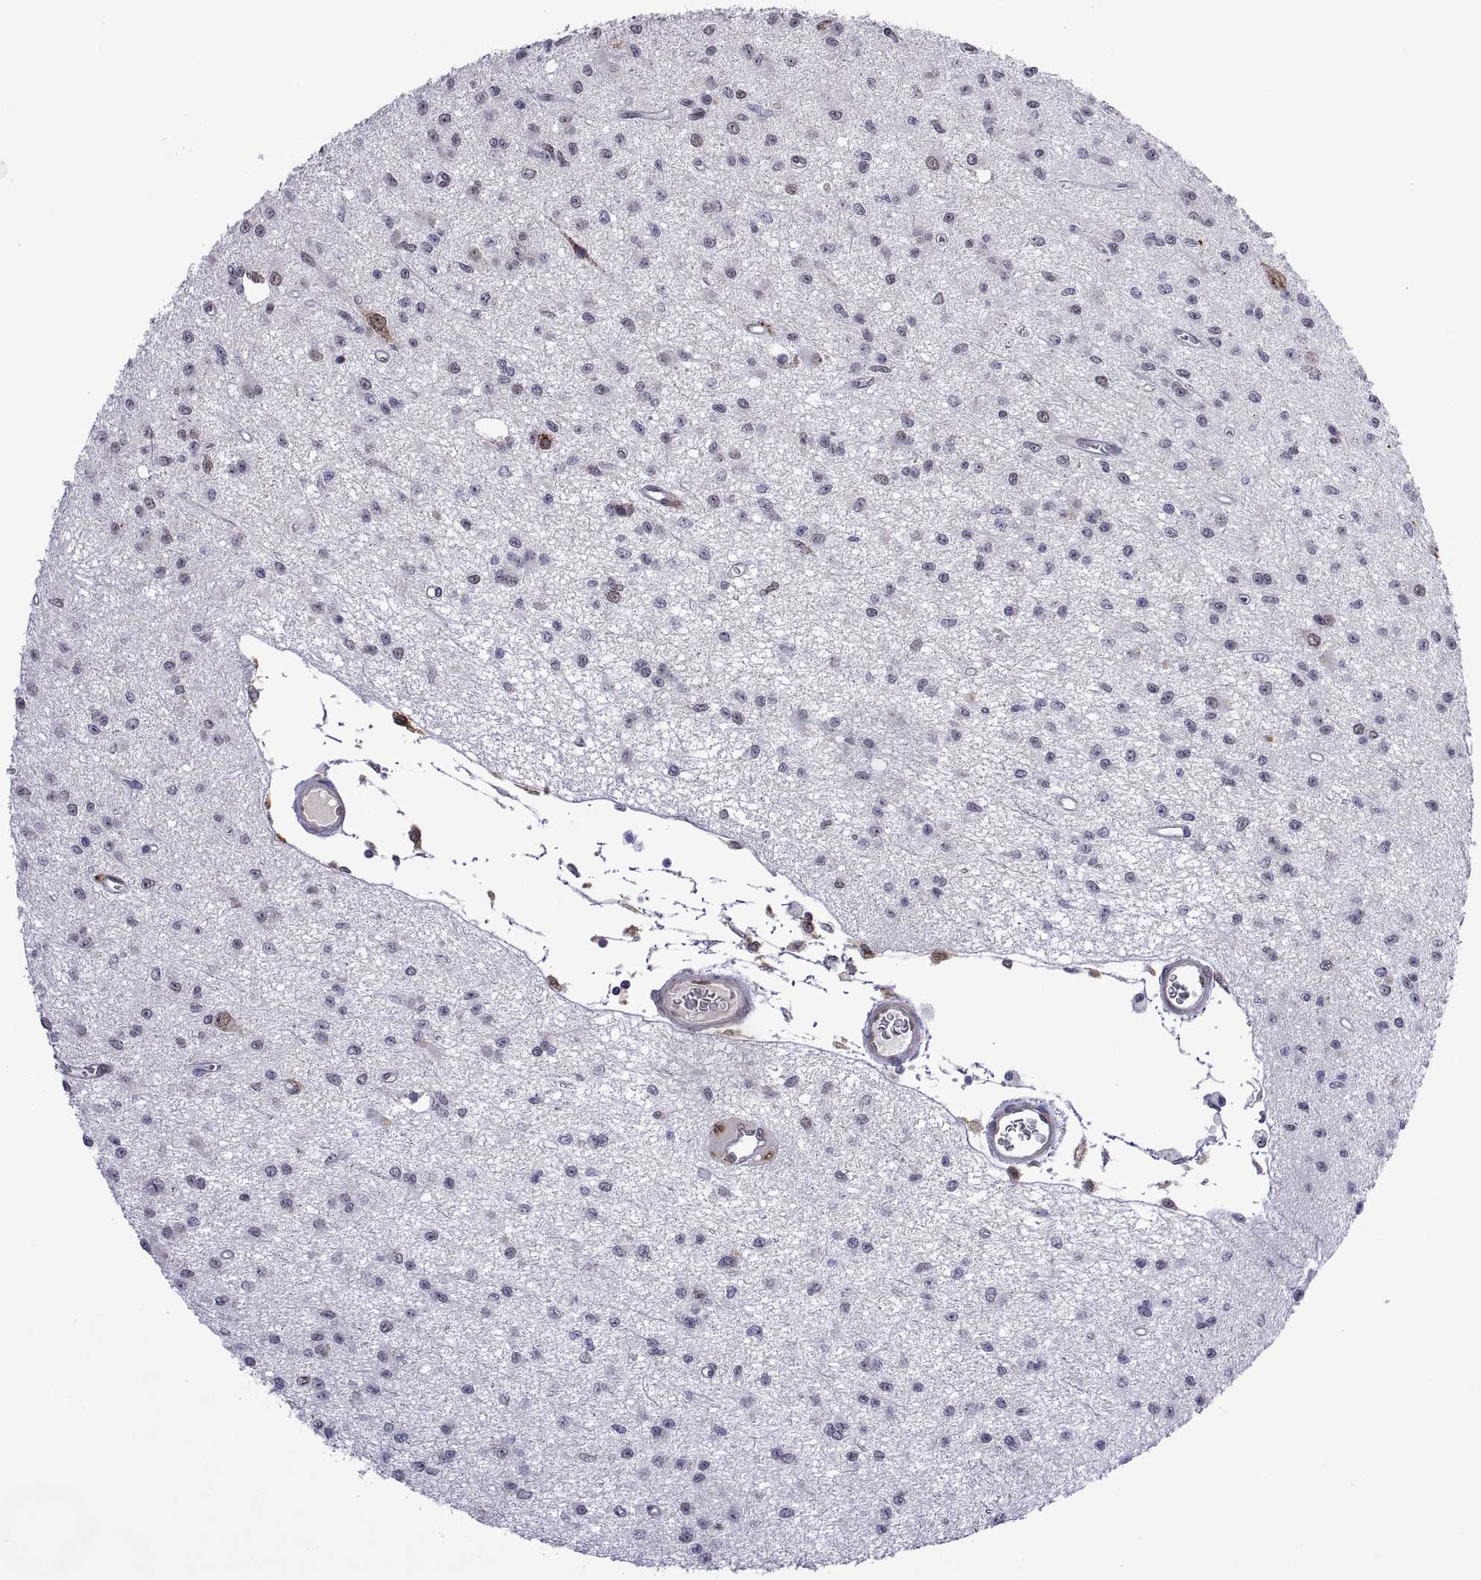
{"staining": {"intensity": "weak", "quantity": "<25%", "location": "nuclear"}, "tissue": "glioma", "cell_type": "Tumor cells", "image_type": "cancer", "snomed": [{"axis": "morphology", "description": "Glioma, malignant, Low grade"}, {"axis": "topography", "description": "Brain"}], "caption": "Immunohistochemistry of malignant glioma (low-grade) exhibits no positivity in tumor cells. (IHC, brightfield microscopy, high magnification).", "gene": "NR4A1", "patient": {"sex": "female", "age": 45}}